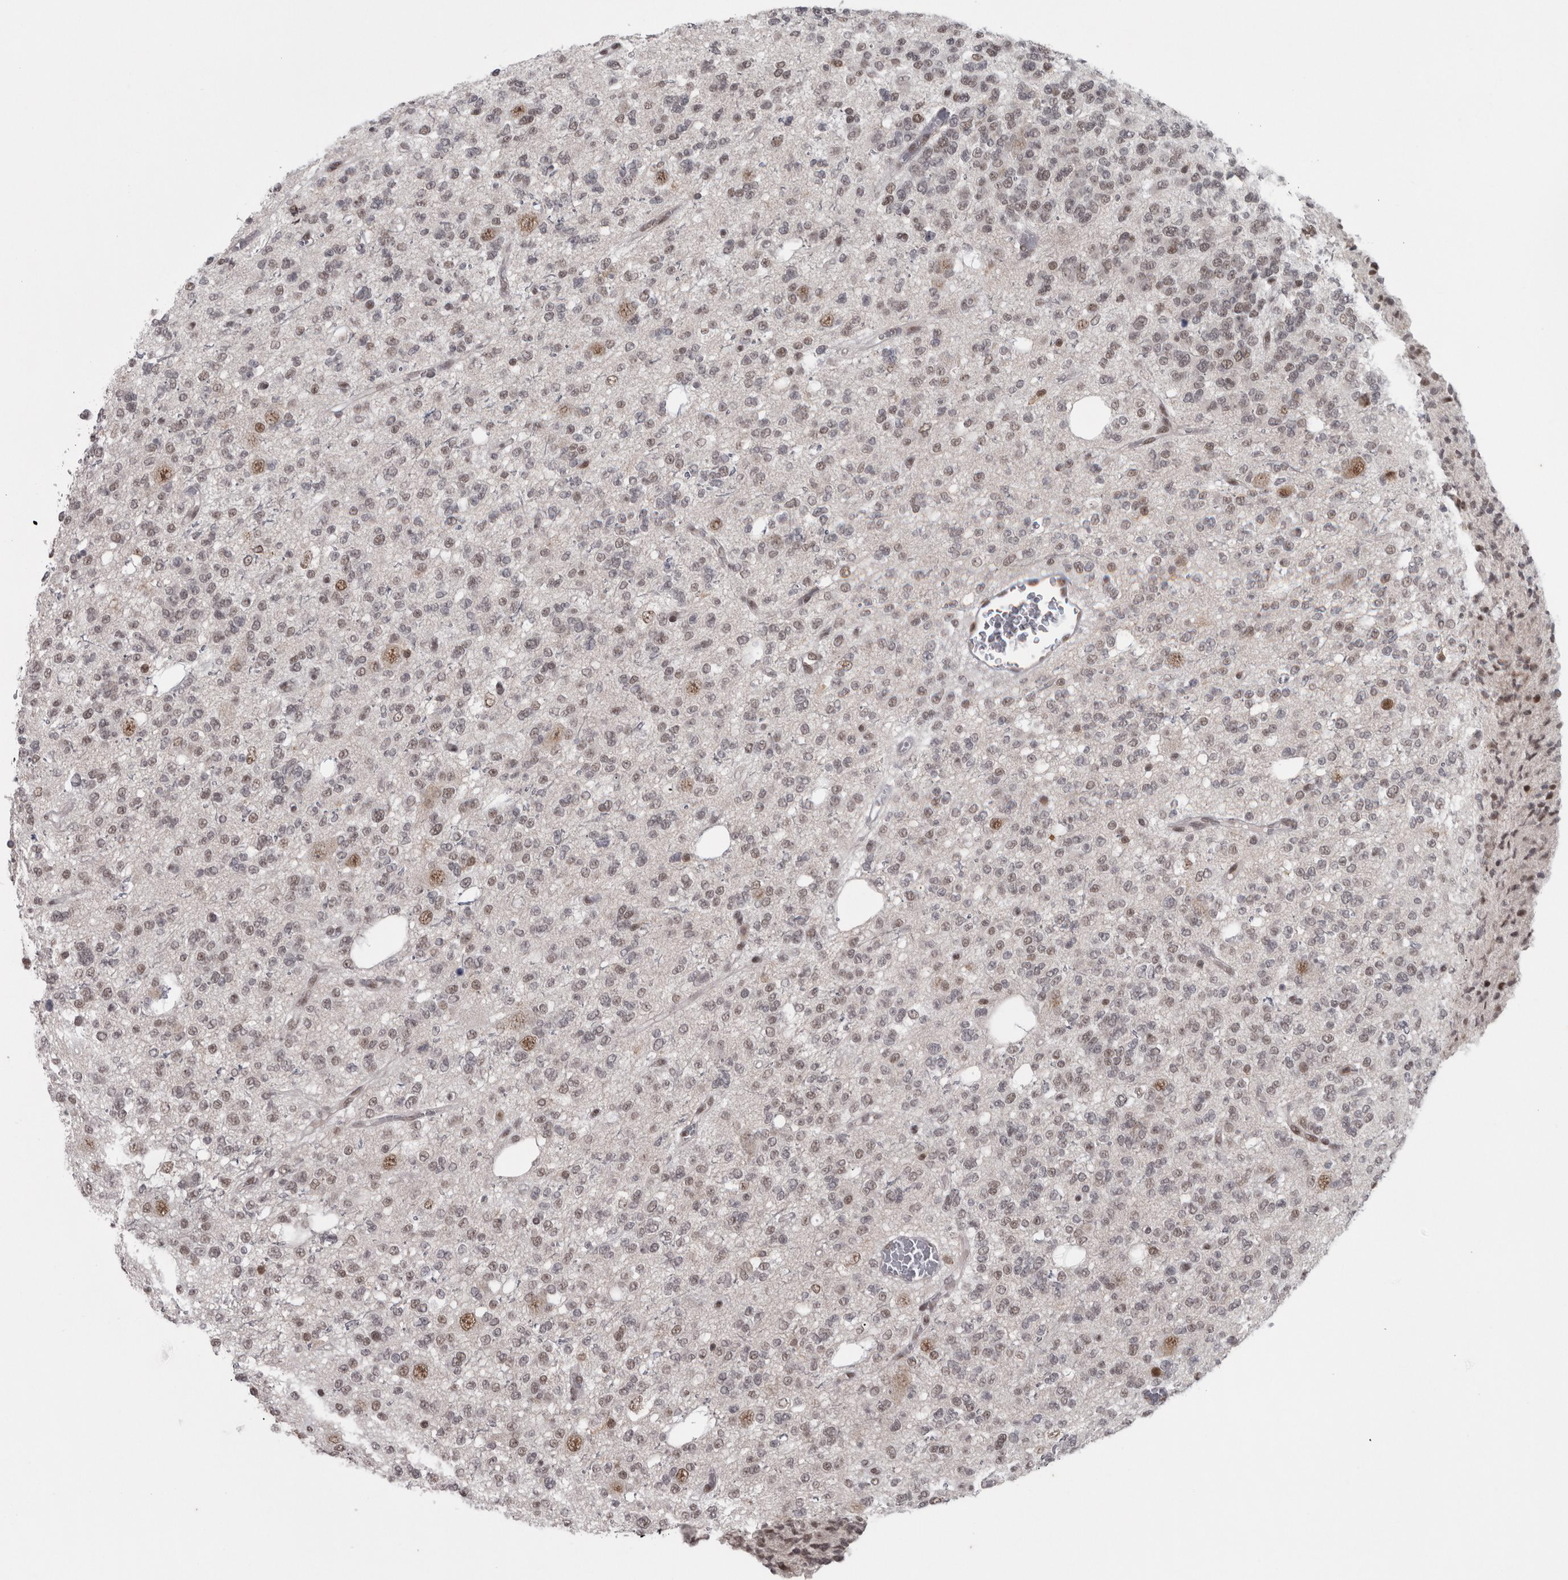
{"staining": {"intensity": "weak", "quantity": "25%-75%", "location": "nuclear"}, "tissue": "glioma", "cell_type": "Tumor cells", "image_type": "cancer", "snomed": [{"axis": "morphology", "description": "Glioma, malignant, Low grade"}, {"axis": "topography", "description": "Brain"}], "caption": "Immunohistochemical staining of malignant glioma (low-grade) reveals low levels of weak nuclear positivity in about 25%-75% of tumor cells. (DAB IHC, brown staining for protein, blue staining for nuclei).", "gene": "MICU3", "patient": {"sex": "male", "age": 38}}